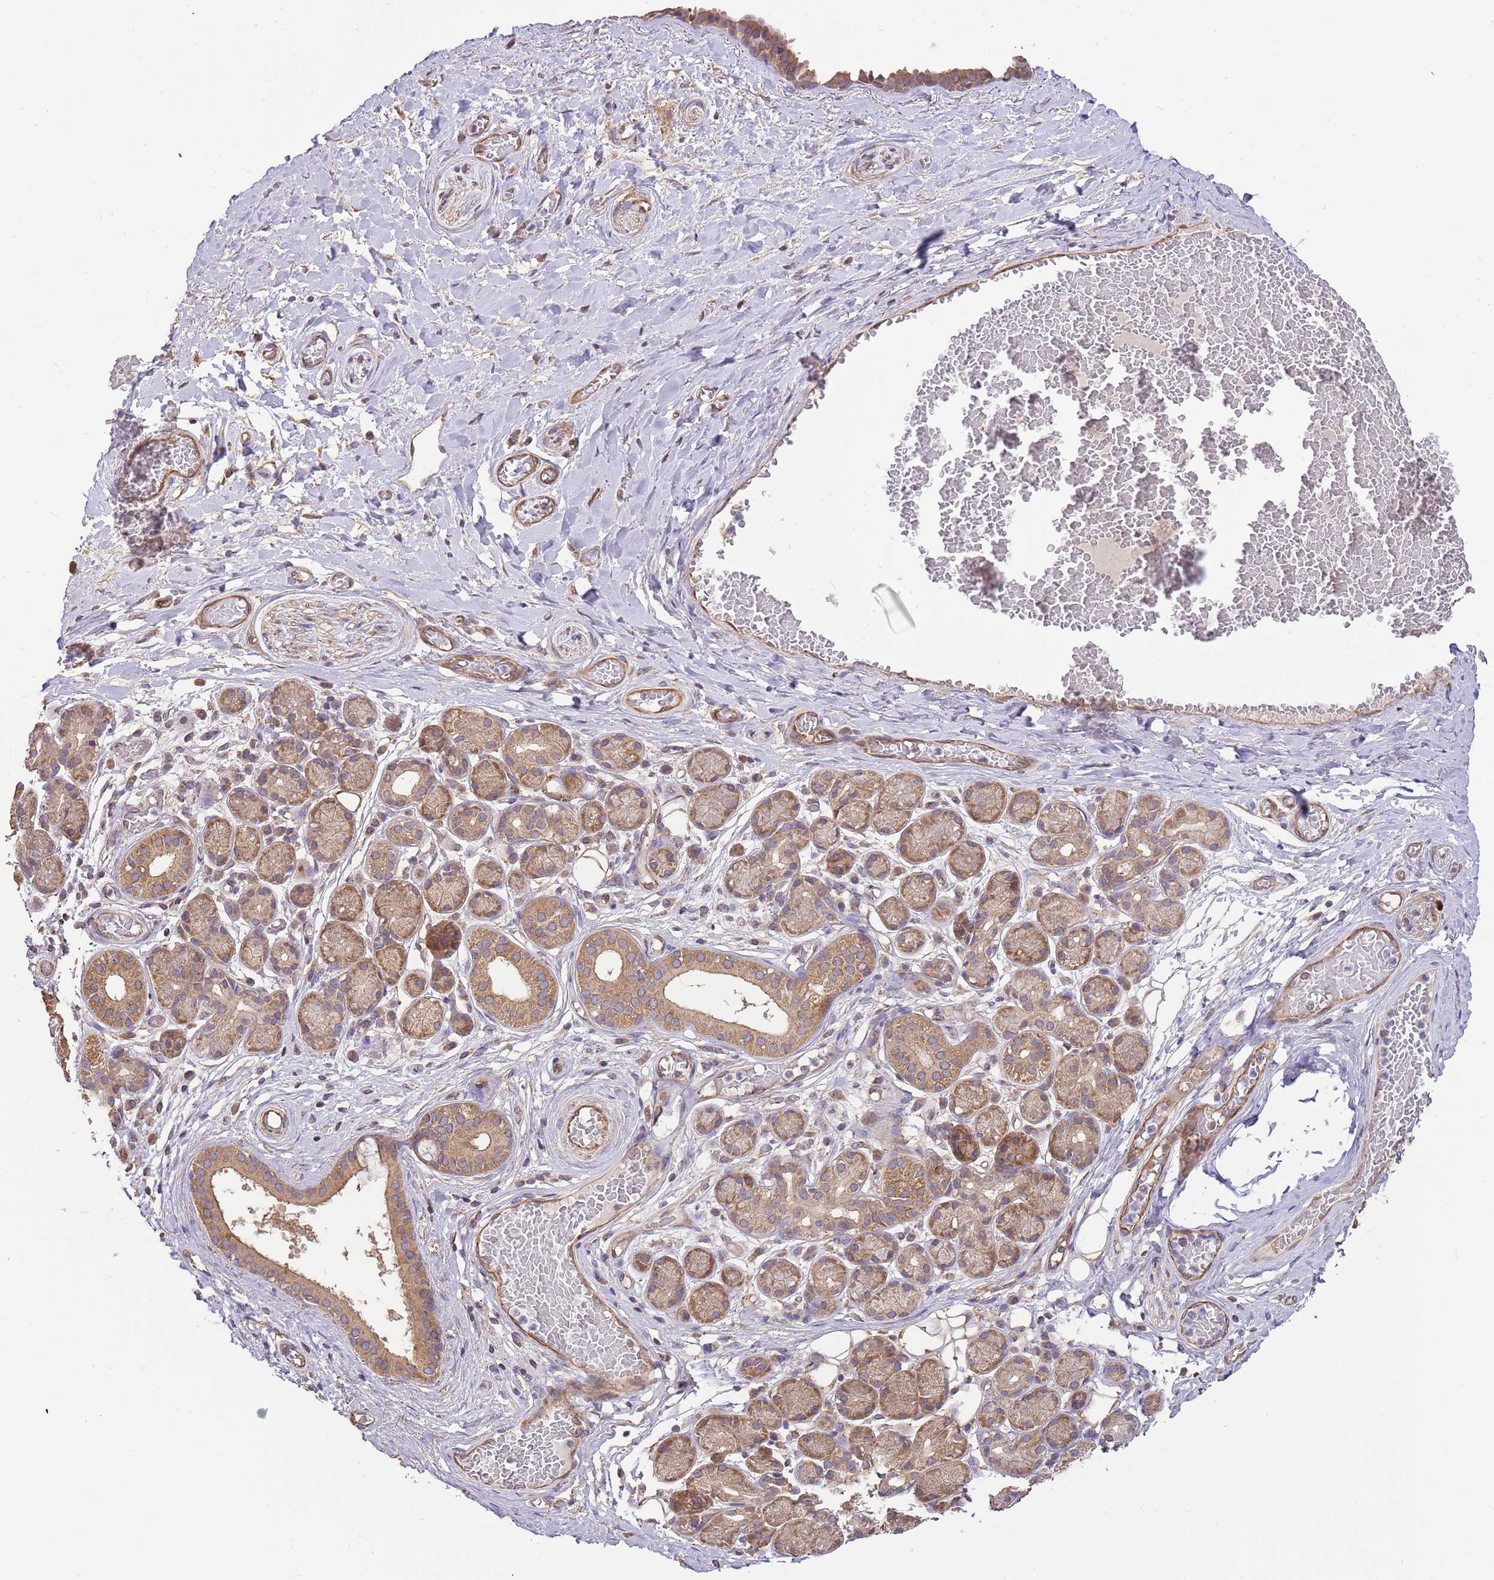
{"staining": {"intensity": "negative", "quantity": "none", "location": "none"}, "tissue": "adipose tissue", "cell_type": "Adipocytes", "image_type": "normal", "snomed": [{"axis": "morphology", "description": "Normal tissue, NOS"}, {"axis": "topography", "description": "Salivary gland"}, {"axis": "topography", "description": "Peripheral nerve tissue"}], "caption": "A high-resolution histopathology image shows IHC staining of benign adipose tissue, which reveals no significant expression in adipocytes.", "gene": "DOCK9", "patient": {"sex": "male", "age": 62}}